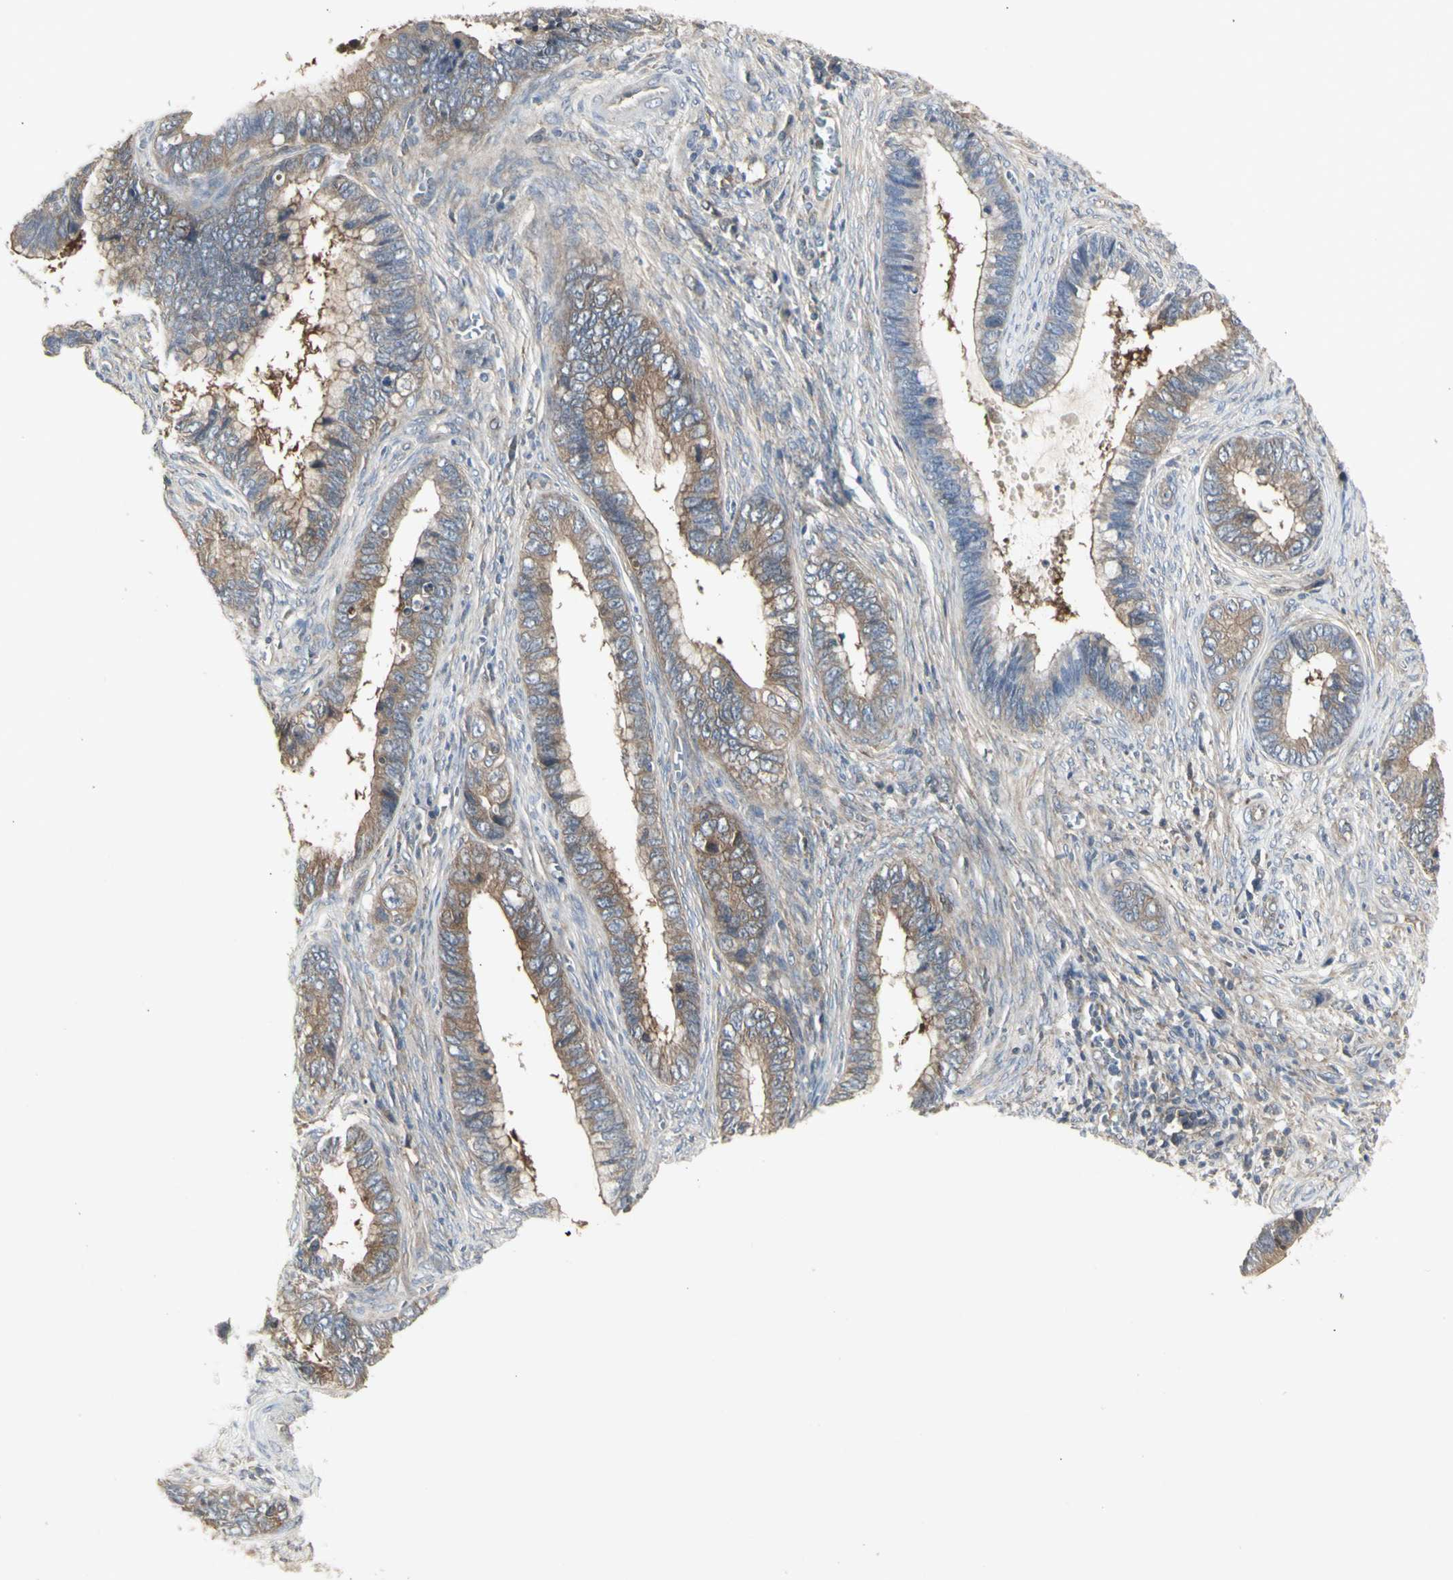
{"staining": {"intensity": "moderate", "quantity": ">75%", "location": "cytoplasmic/membranous"}, "tissue": "cervical cancer", "cell_type": "Tumor cells", "image_type": "cancer", "snomed": [{"axis": "morphology", "description": "Adenocarcinoma, NOS"}, {"axis": "topography", "description": "Cervix"}], "caption": "A medium amount of moderate cytoplasmic/membranous expression is identified in about >75% of tumor cells in cervical cancer tissue.", "gene": "CHURC1-FNTB", "patient": {"sex": "female", "age": 44}}